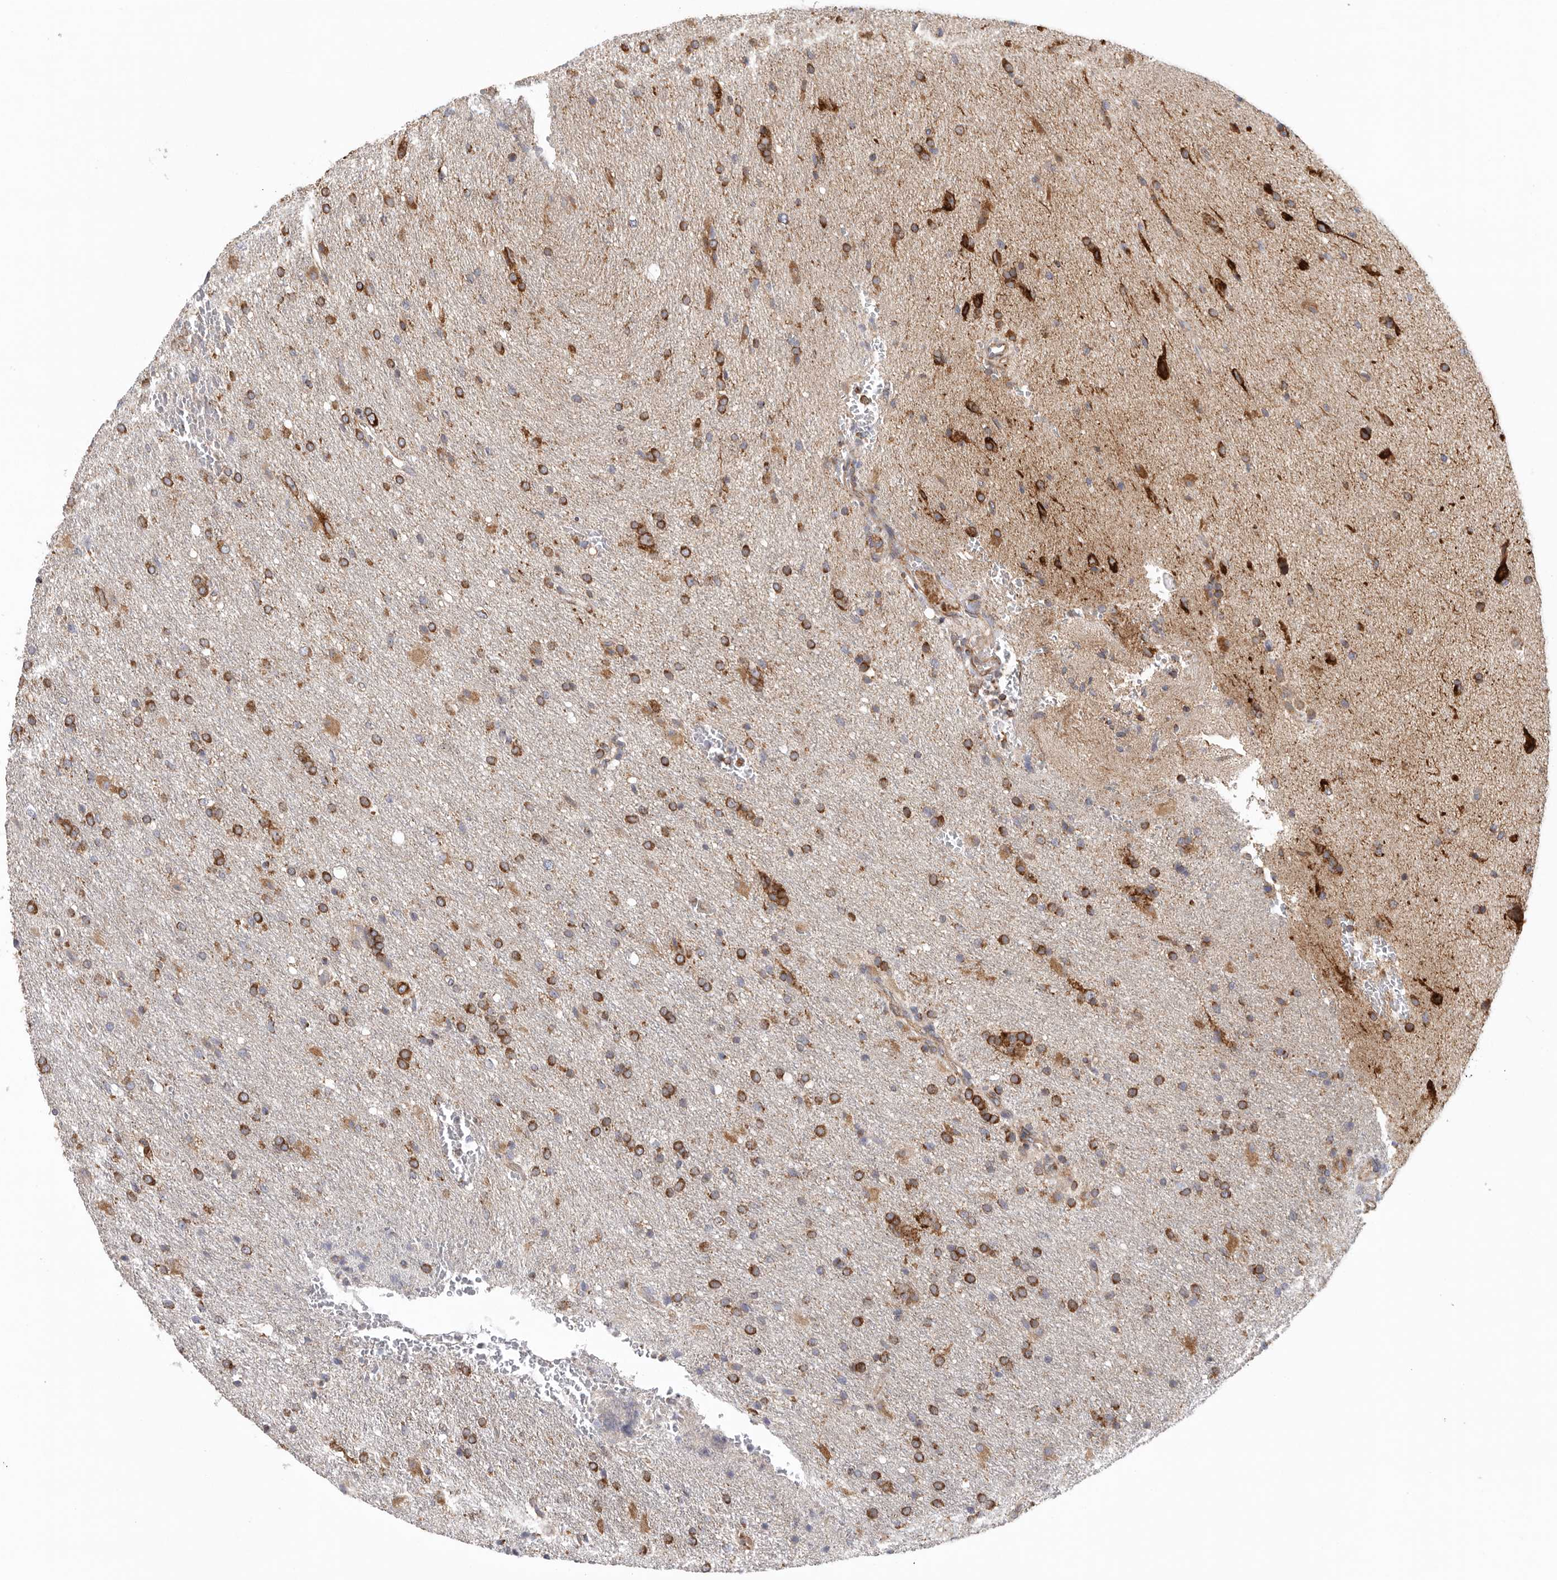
{"staining": {"intensity": "moderate", "quantity": ">75%", "location": "cytoplasmic/membranous"}, "tissue": "glioma", "cell_type": "Tumor cells", "image_type": "cancer", "snomed": [{"axis": "morphology", "description": "Glioma, malignant, High grade"}, {"axis": "topography", "description": "Brain"}], "caption": "A photomicrograph showing moderate cytoplasmic/membranous positivity in about >75% of tumor cells in malignant high-grade glioma, as visualized by brown immunohistochemical staining.", "gene": "FKBP8", "patient": {"sex": "female", "age": 57}}